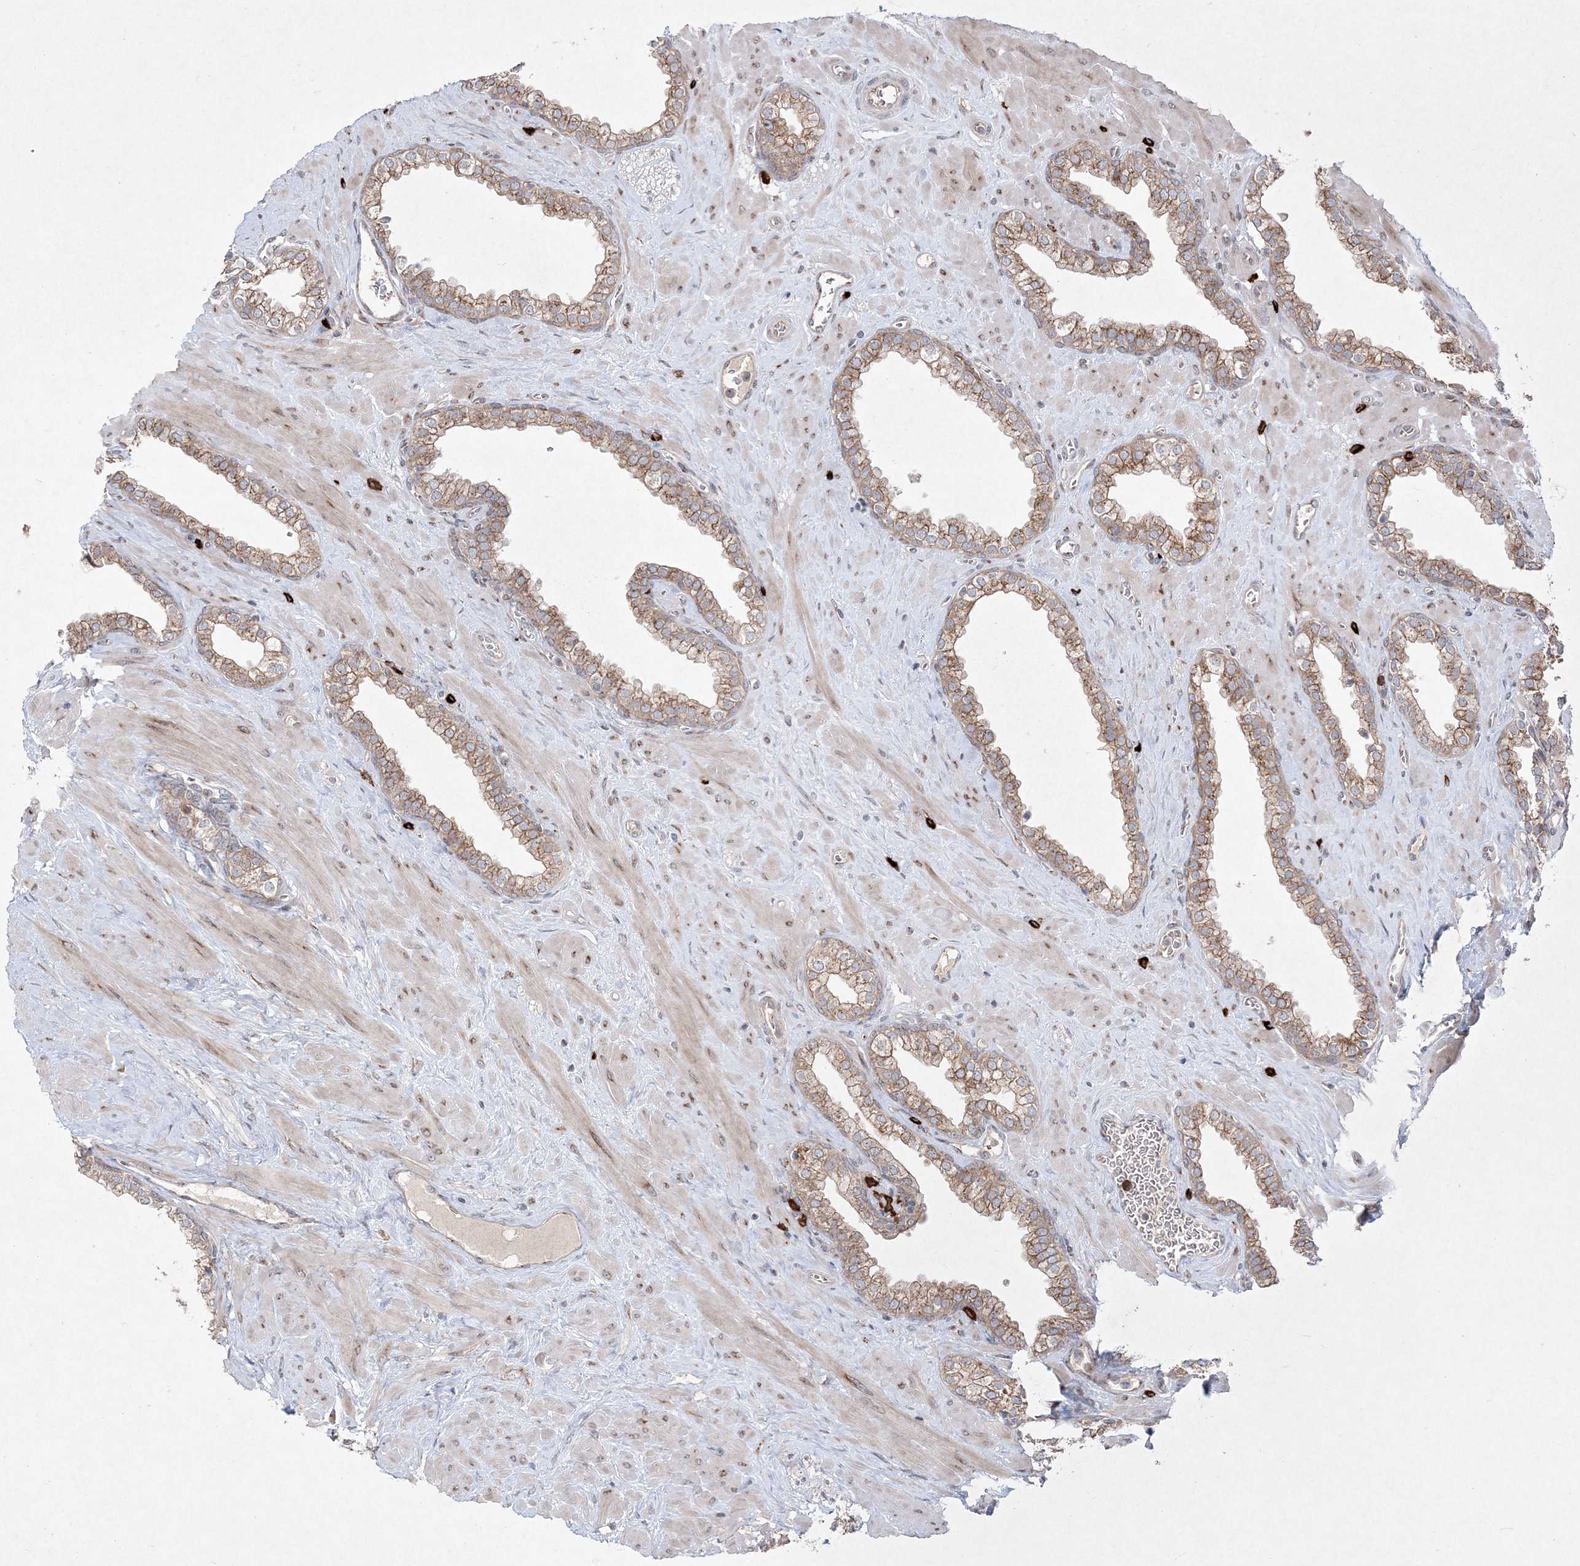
{"staining": {"intensity": "moderate", "quantity": "25%-75%", "location": "cytoplasmic/membranous"}, "tissue": "prostate", "cell_type": "Glandular cells", "image_type": "normal", "snomed": [{"axis": "morphology", "description": "Normal tissue, NOS"}, {"axis": "morphology", "description": "Urothelial carcinoma, Low grade"}, {"axis": "topography", "description": "Urinary bladder"}, {"axis": "topography", "description": "Prostate"}], "caption": "Immunohistochemistry (IHC) staining of benign prostate, which exhibits medium levels of moderate cytoplasmic/membranous staining in about 25%-75% of glandular cells indicating moderate cytoplasmic/membranous protein staining. The staining was performed using DAB (3,3'-diaminobenzidine) (brown) for protein detection and nuclei were counterstained in hematoxylin (blue).", "gene": "CLNK", "patient": {"sex": "male", "age": 60}}